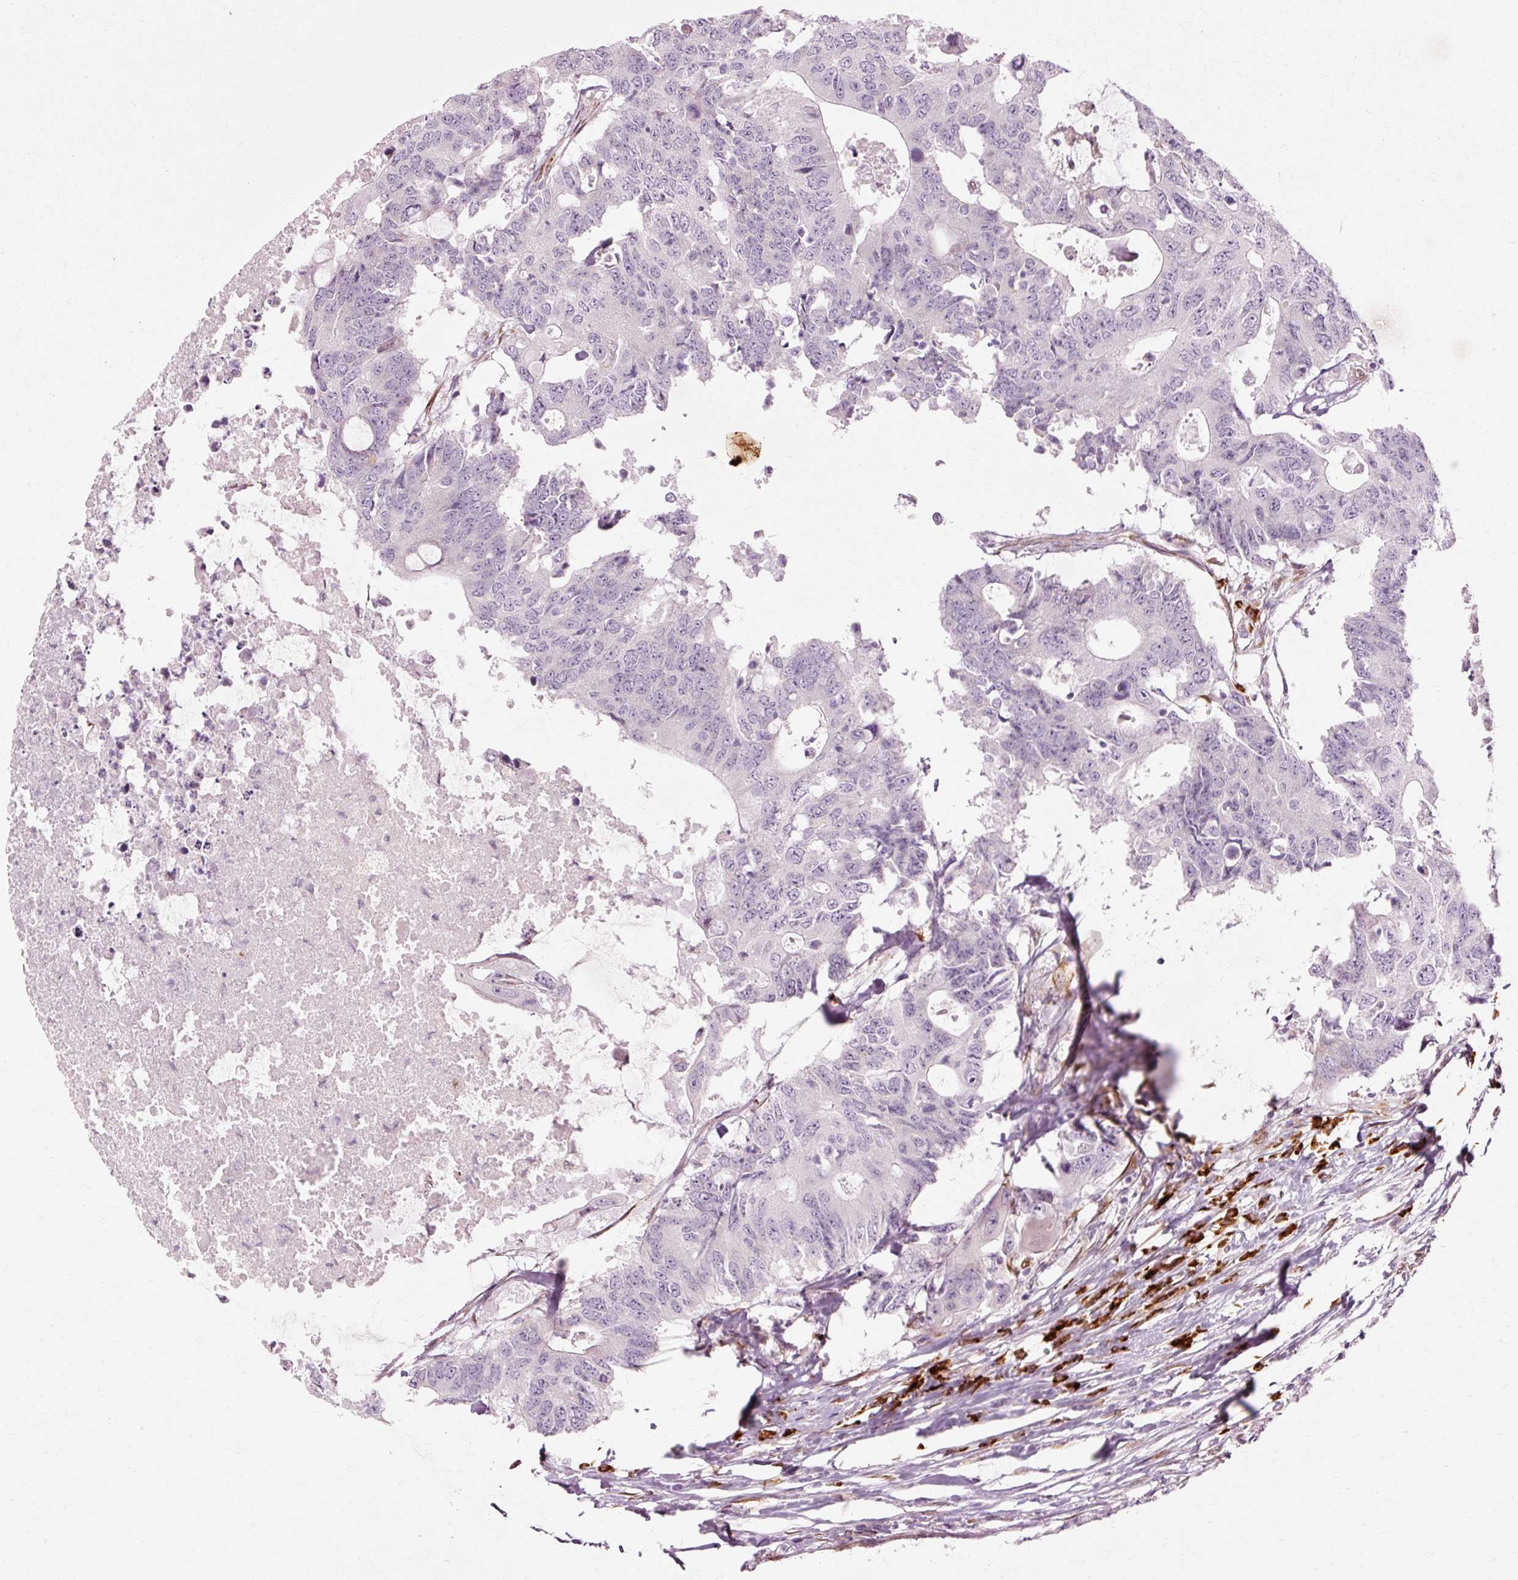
{"staining": {"intensity": "negative", "quantity": "none", "location": "none"}, "tissue": "colorectal cancer", "cell_type": "Tumor cells", "image_type": "cancer", "snomed": [{"axis": "morphology", "description": "Adenocarcinoma, NOS"}, {"axis": "topography", "description": "Colon"}], "caption": "Immunohistochemical staining of adenocarcinoma (colorectal) demonstrates no significant expression in tumor cells. (DAB immunohistochemistry visualized using brightfield microscopy, high magnification).", "gene": "RGPD5", "patient": {"sex": "male", "age": 71}}